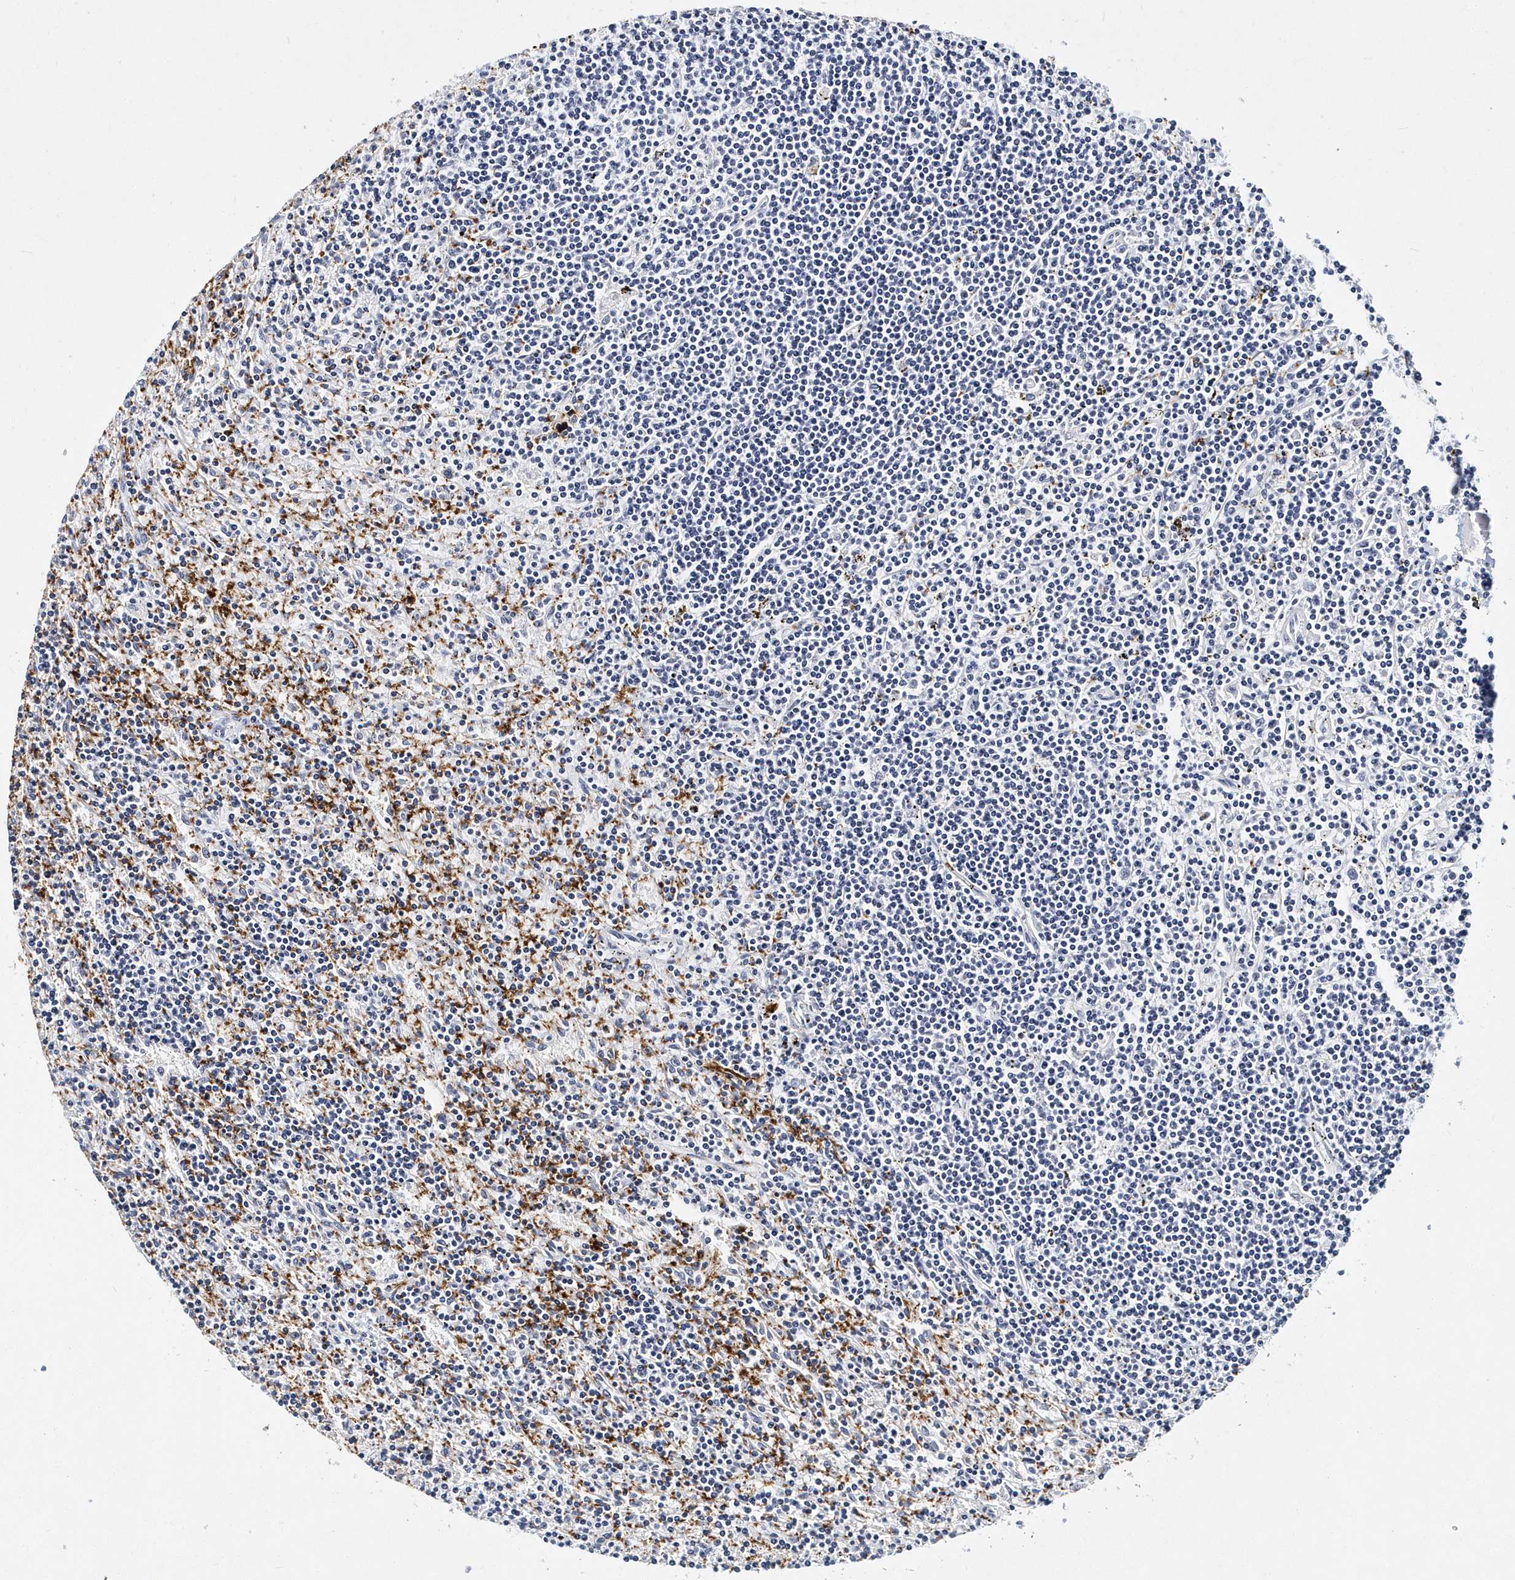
{"staining": {"intensity": "moderate", "quantity": "<25%", "location": "cytoplasmic/membranous"}, "tissue": "lymphoma", "cell_type": "Tumor cells", "image_type": "cancer", "snomed": [{"axis": "morphology", "description": "Malignant lymphoma, non-Hodgkin's type, Low grade"}, {"axis": "topography", "description": "Spleen"}], "caption": "Malignant lymphoma, non-Hodgkin's type (low-grade) stained for a protein reveals moderate cytoplasmic/membranous positivity in tumor cells.", "gene": "ITGA2B", "patient": {"sex": "male", "age": 76}}